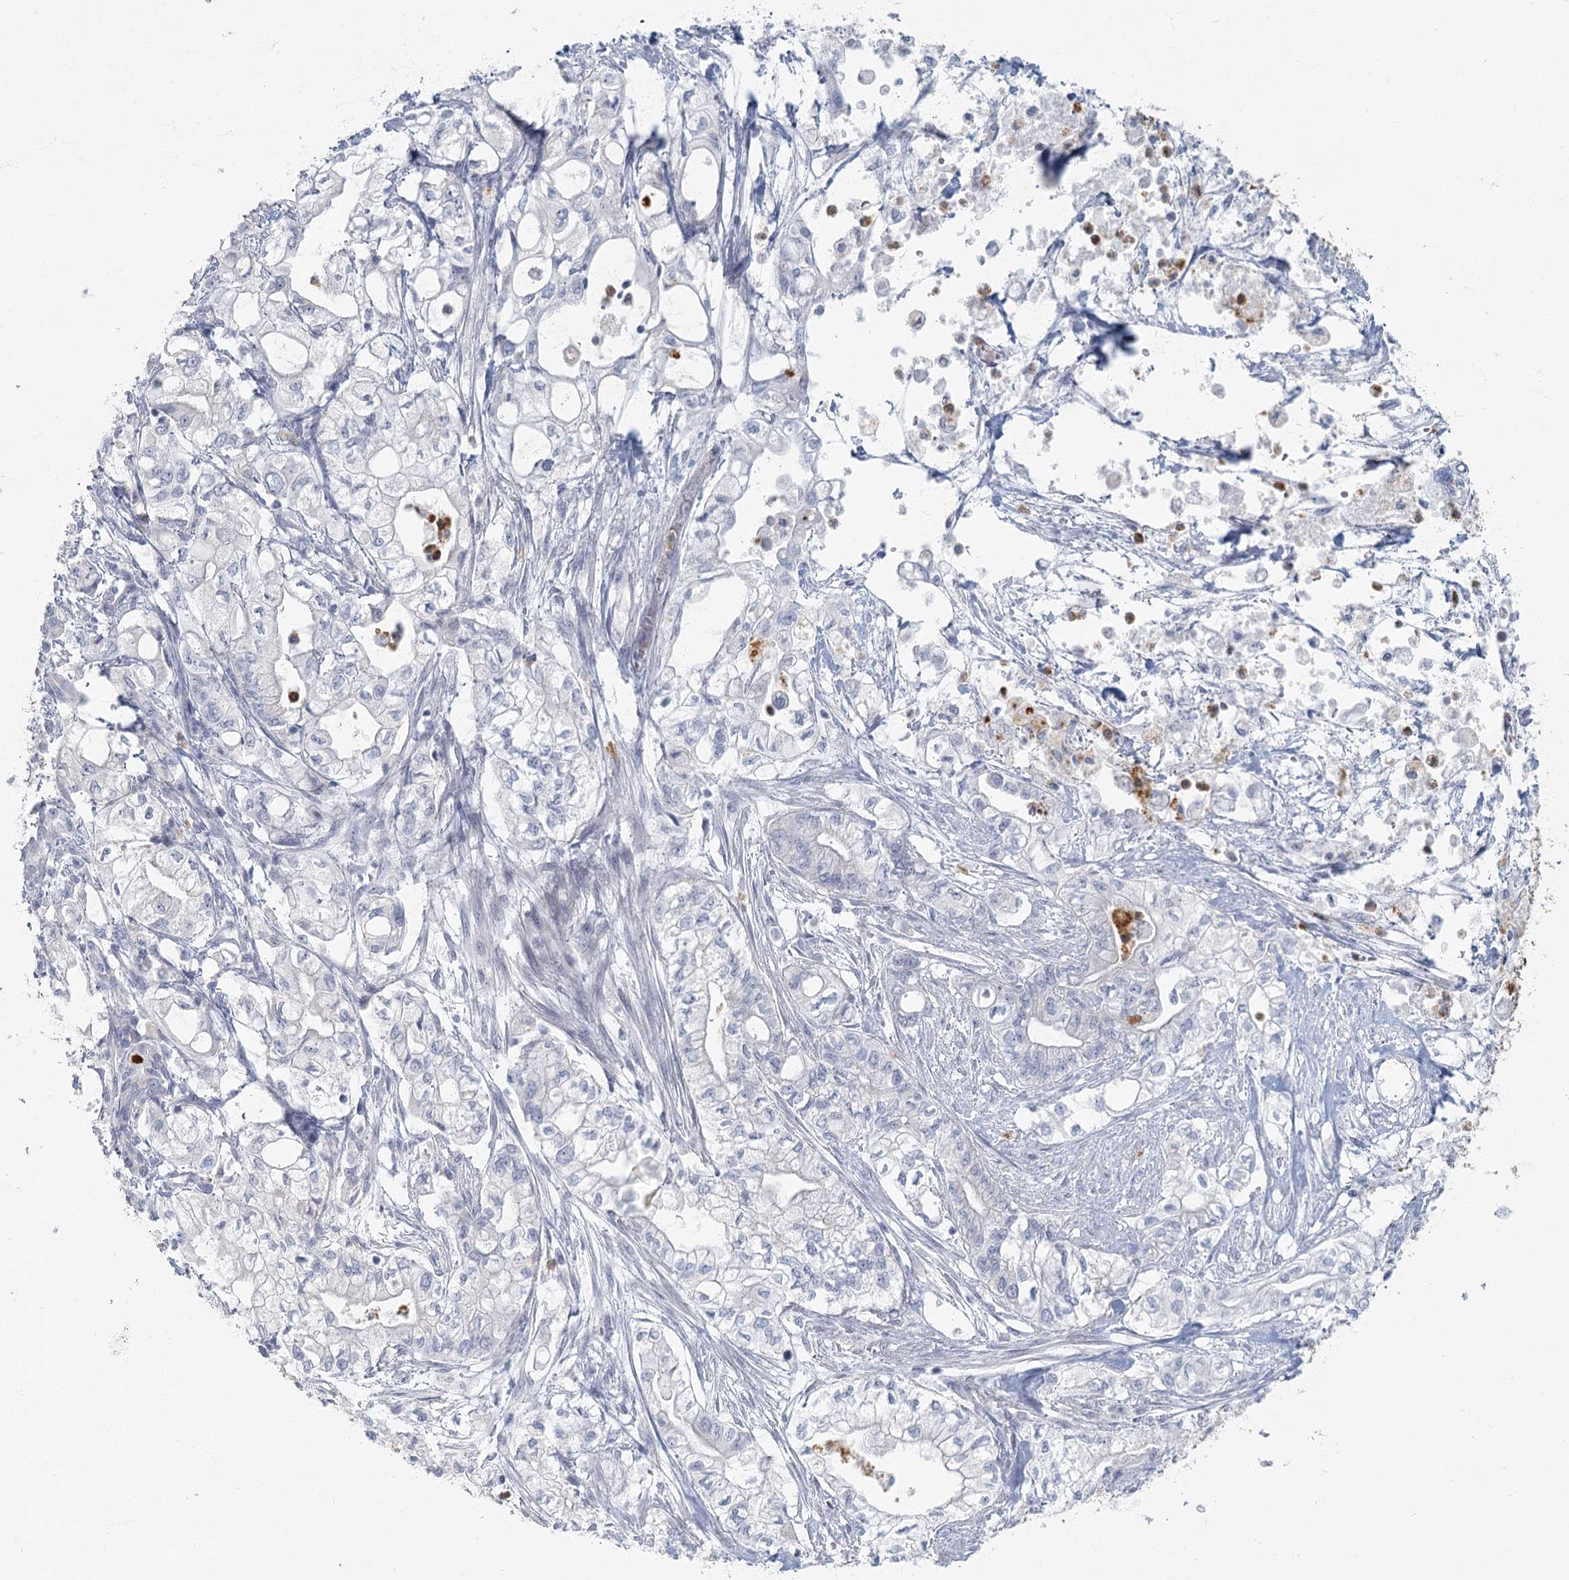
{"staining": {"intensity": "negative", "quantity": "none", "location": "none"}, "tissue": "pancreatic cancer", "cell_type": "Tumor cells", "image_type": "cancer", "snomed": [{"axis": "morphology", "description": "Adenocarcinoma, NOS"}, {"axis": "topography", "description": "Pancreas"}], "caption": "The photomicrograph exhibits no staining of tumor cells in pancreatic adenocarcinoma. Brightfield microscopy of immunohistochemistry stained with DAB (brown) and hematoxylin (blue), captured at high magnification.", "gene": "FAM110C", "patient": {"sex": "male", "age": 79}}